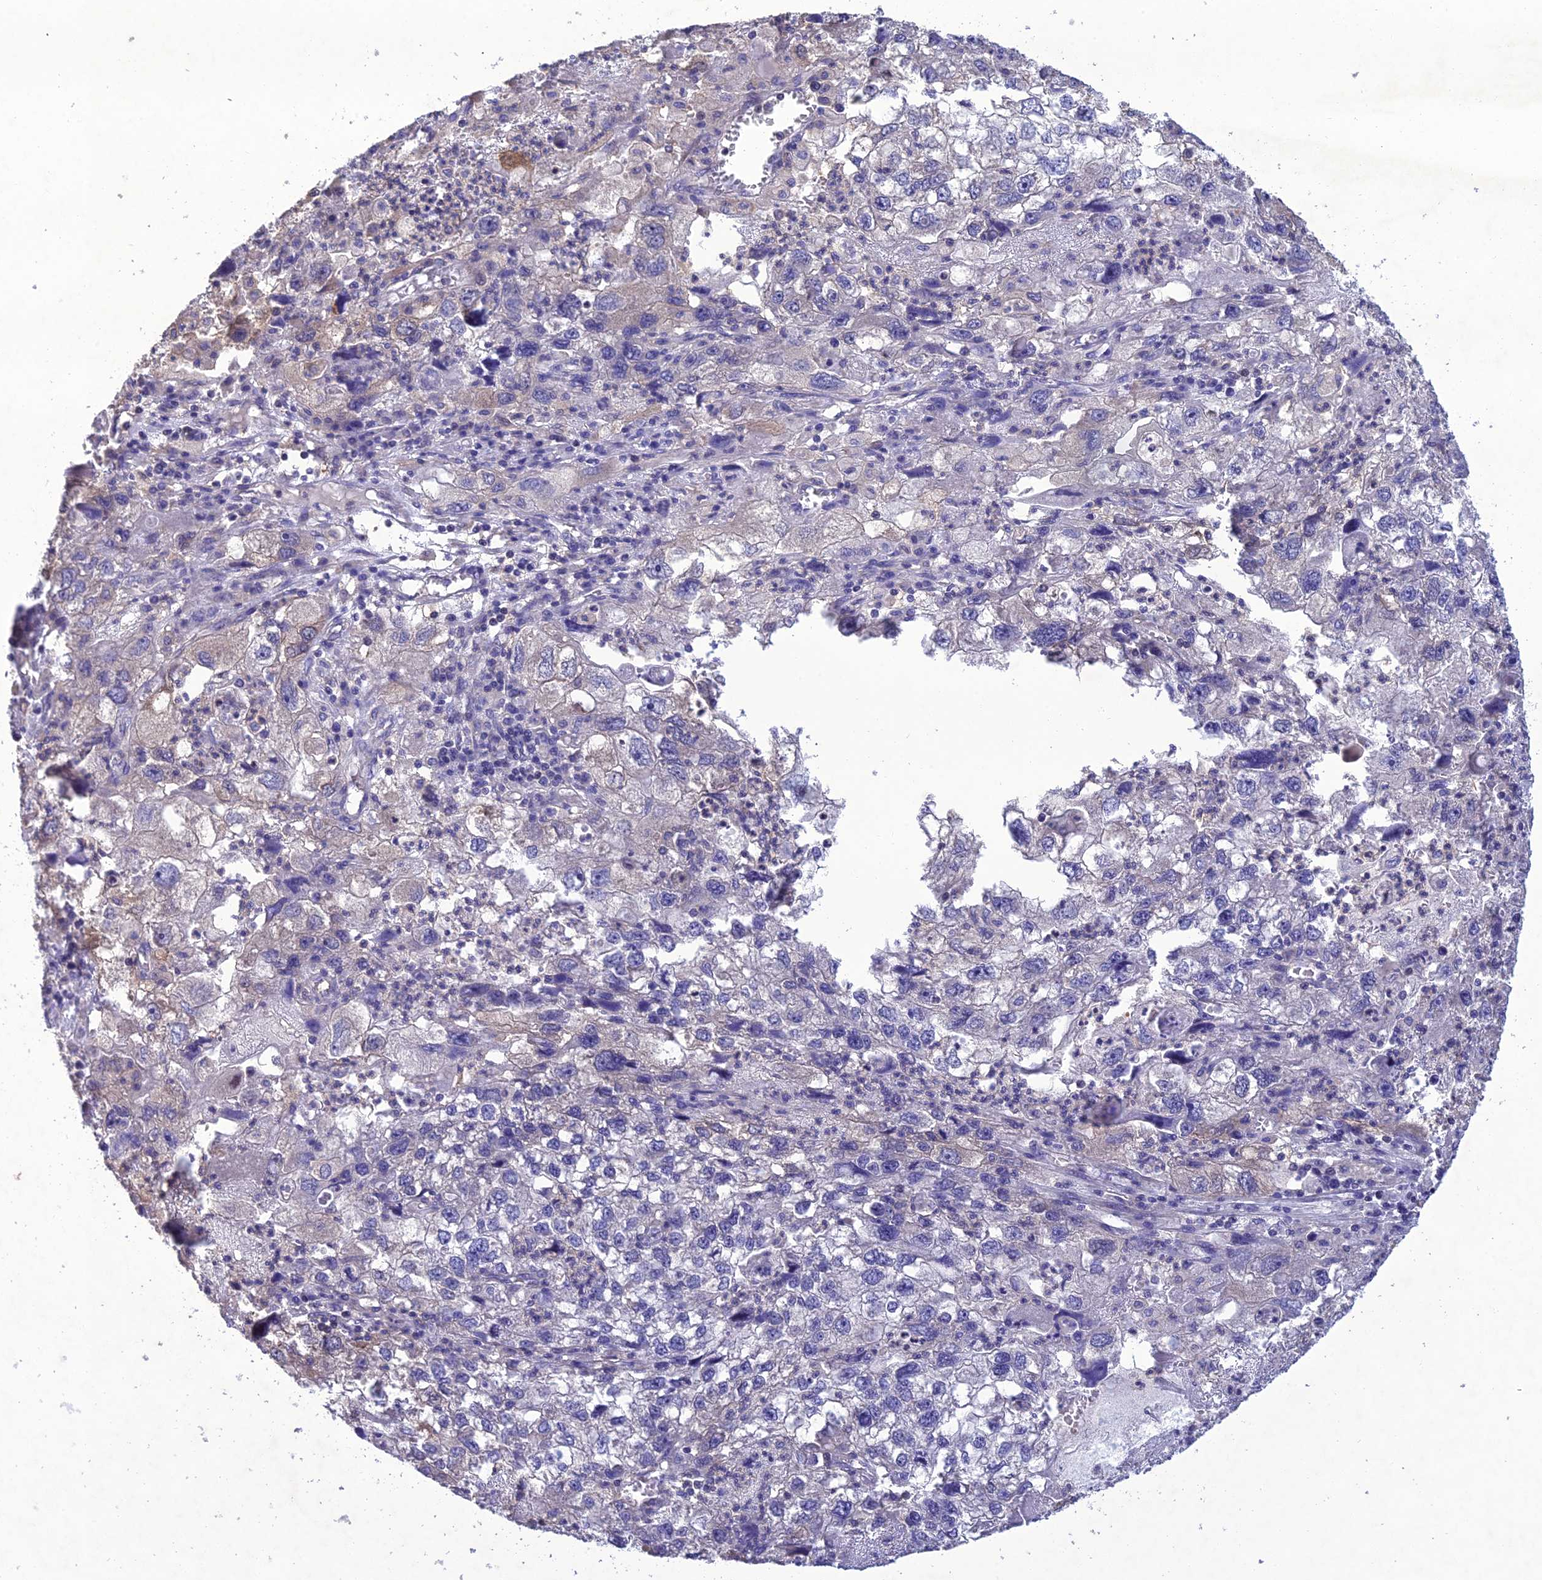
{"staining": {"intensity": "negative", "quantity": "none", "location": "none"}, "tissue": "endometrial cancer", "cell_type": "Tumor cells", "image_type": "cancer", "snomed": [{"axis": "morphology", "description": "Adenocarcinoma, NOS"}, {"axis": "topography", "description": "Endometrium"}], "caption": "Immunohistochemical staining of human endometrial cancer (adenocarcinoma) demonstrates no significant expression in tumor cells.", "gene": "SNX24", "patient": {"sex": "female", "age": 49}}